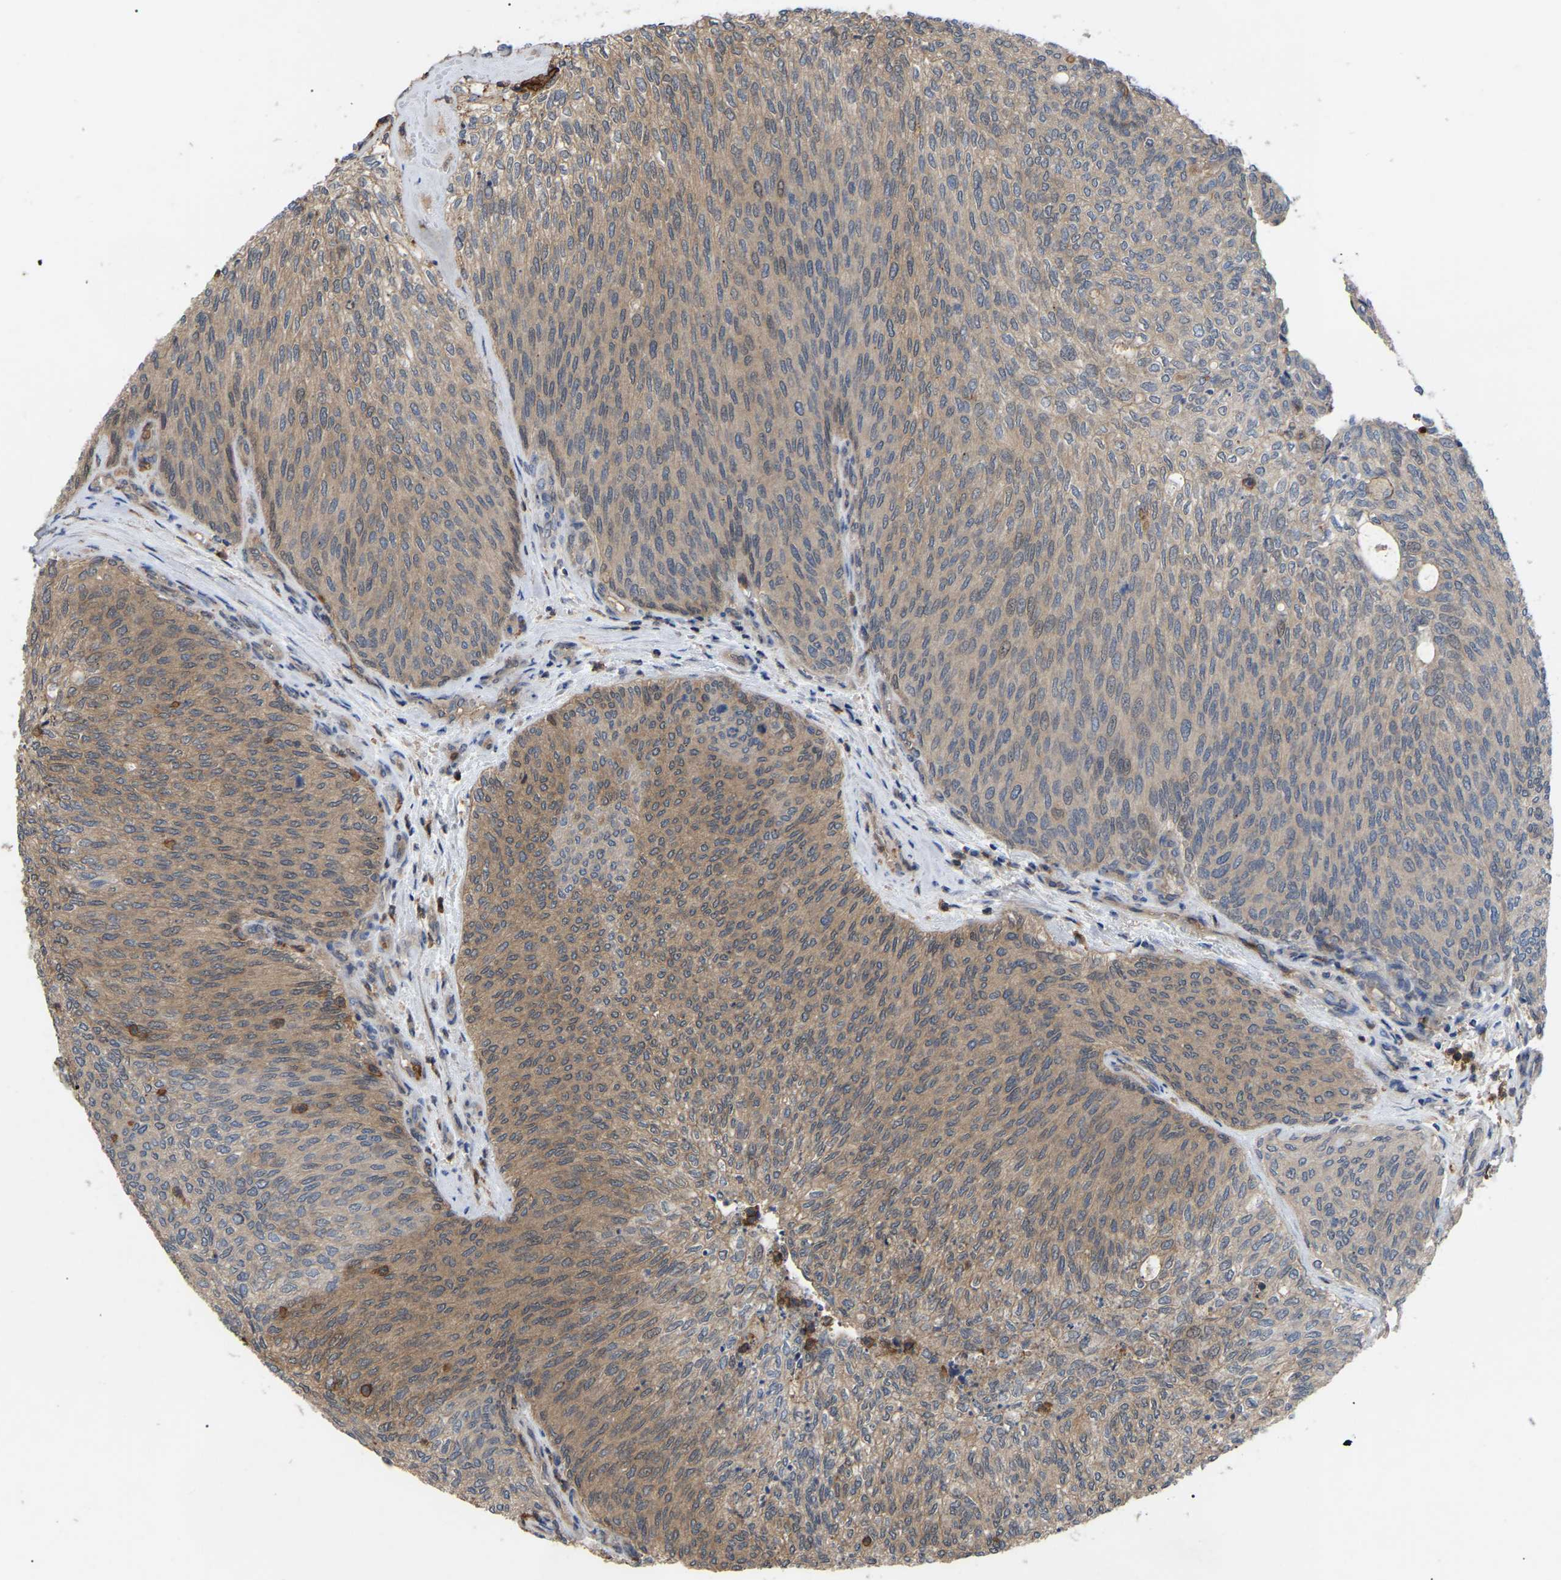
{"staining": {"intensity": "moderate", "quantity": "25%-75%", "location": "cytoplasmic/membranous"}, "tissue": "urothelial cancer", "cell_type": "Tumor cells", "image_type": "cancer", "snomed": [{"axis": "morphology", "description": "Urothelial carcinoma, Low grade"}, {"axis": "topography", "description": "Urinary bladder"}], "caption": "IHC micrograph of human urothelial carcinoma (low-grade) stained for a protein (brown), which exhibits medium levels of moderate cytoplasmic/membranous expression in about 25%-75% of tumor cells.", "gene": "CIT", "patient": {"sex": "female", "age": 79}}